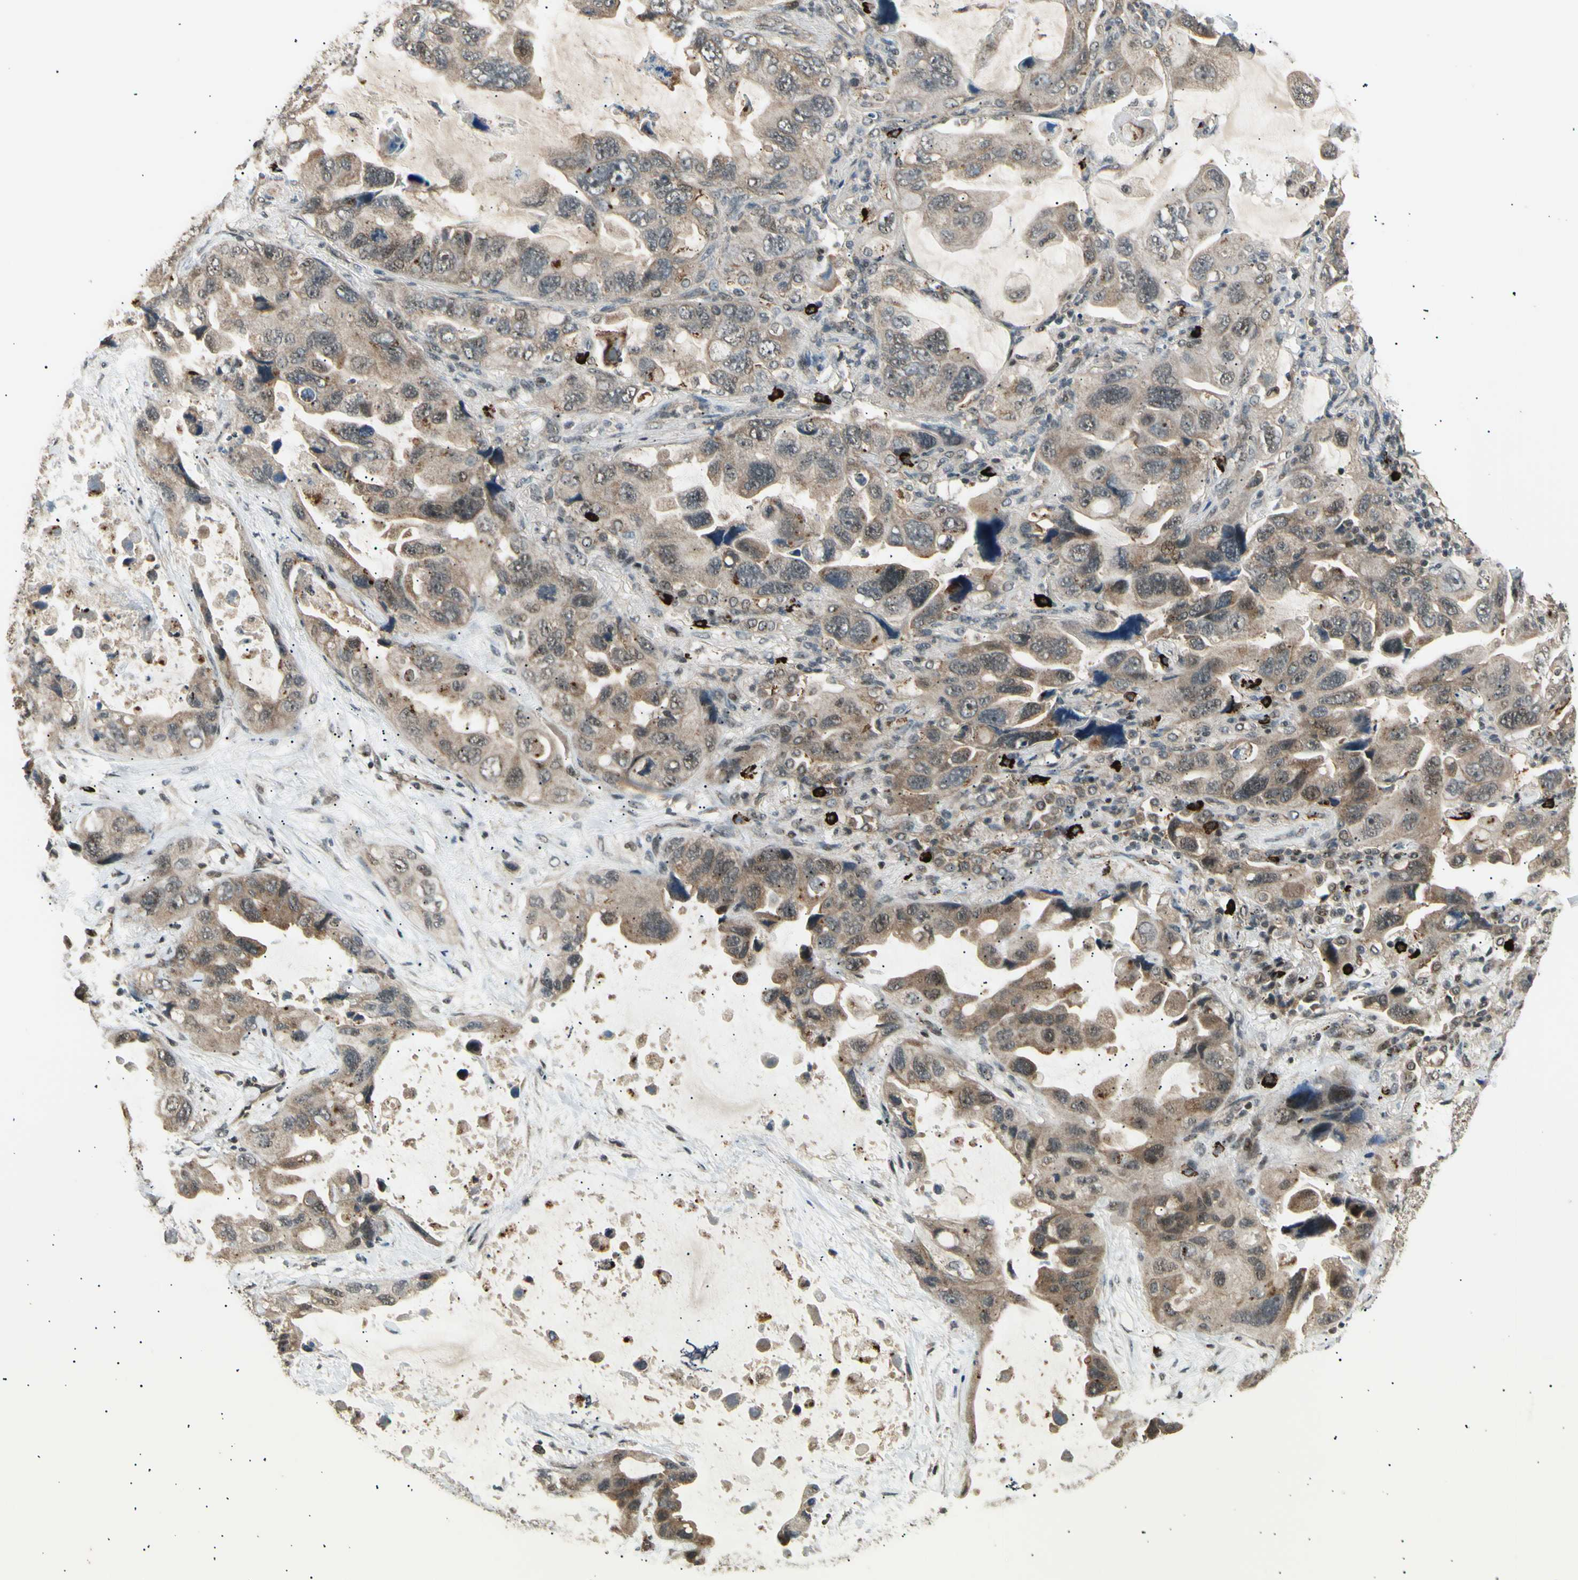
{"staining": {"intensity": "weak", "quantity": ">75%", "location": "cytoplasmic/membranous"}, "tissue": "lung cancer", "cell_type": "Tumor cells", "image_type": "cancer", "snomed": [{"axis": "morphology", "description": "Squamous cell carcinoma, NOS"}, {"axis": "topography", "description": "Lung"}], "caption": "IHC photomicrograph of human lung cancer stained for a protein (brown), which displays low levels of weak cytoplasmic/membranous staining in approximately >75% of tumor cells.", "gene": "NUAK2", "patient": {"sex": "female", "age": 73}}